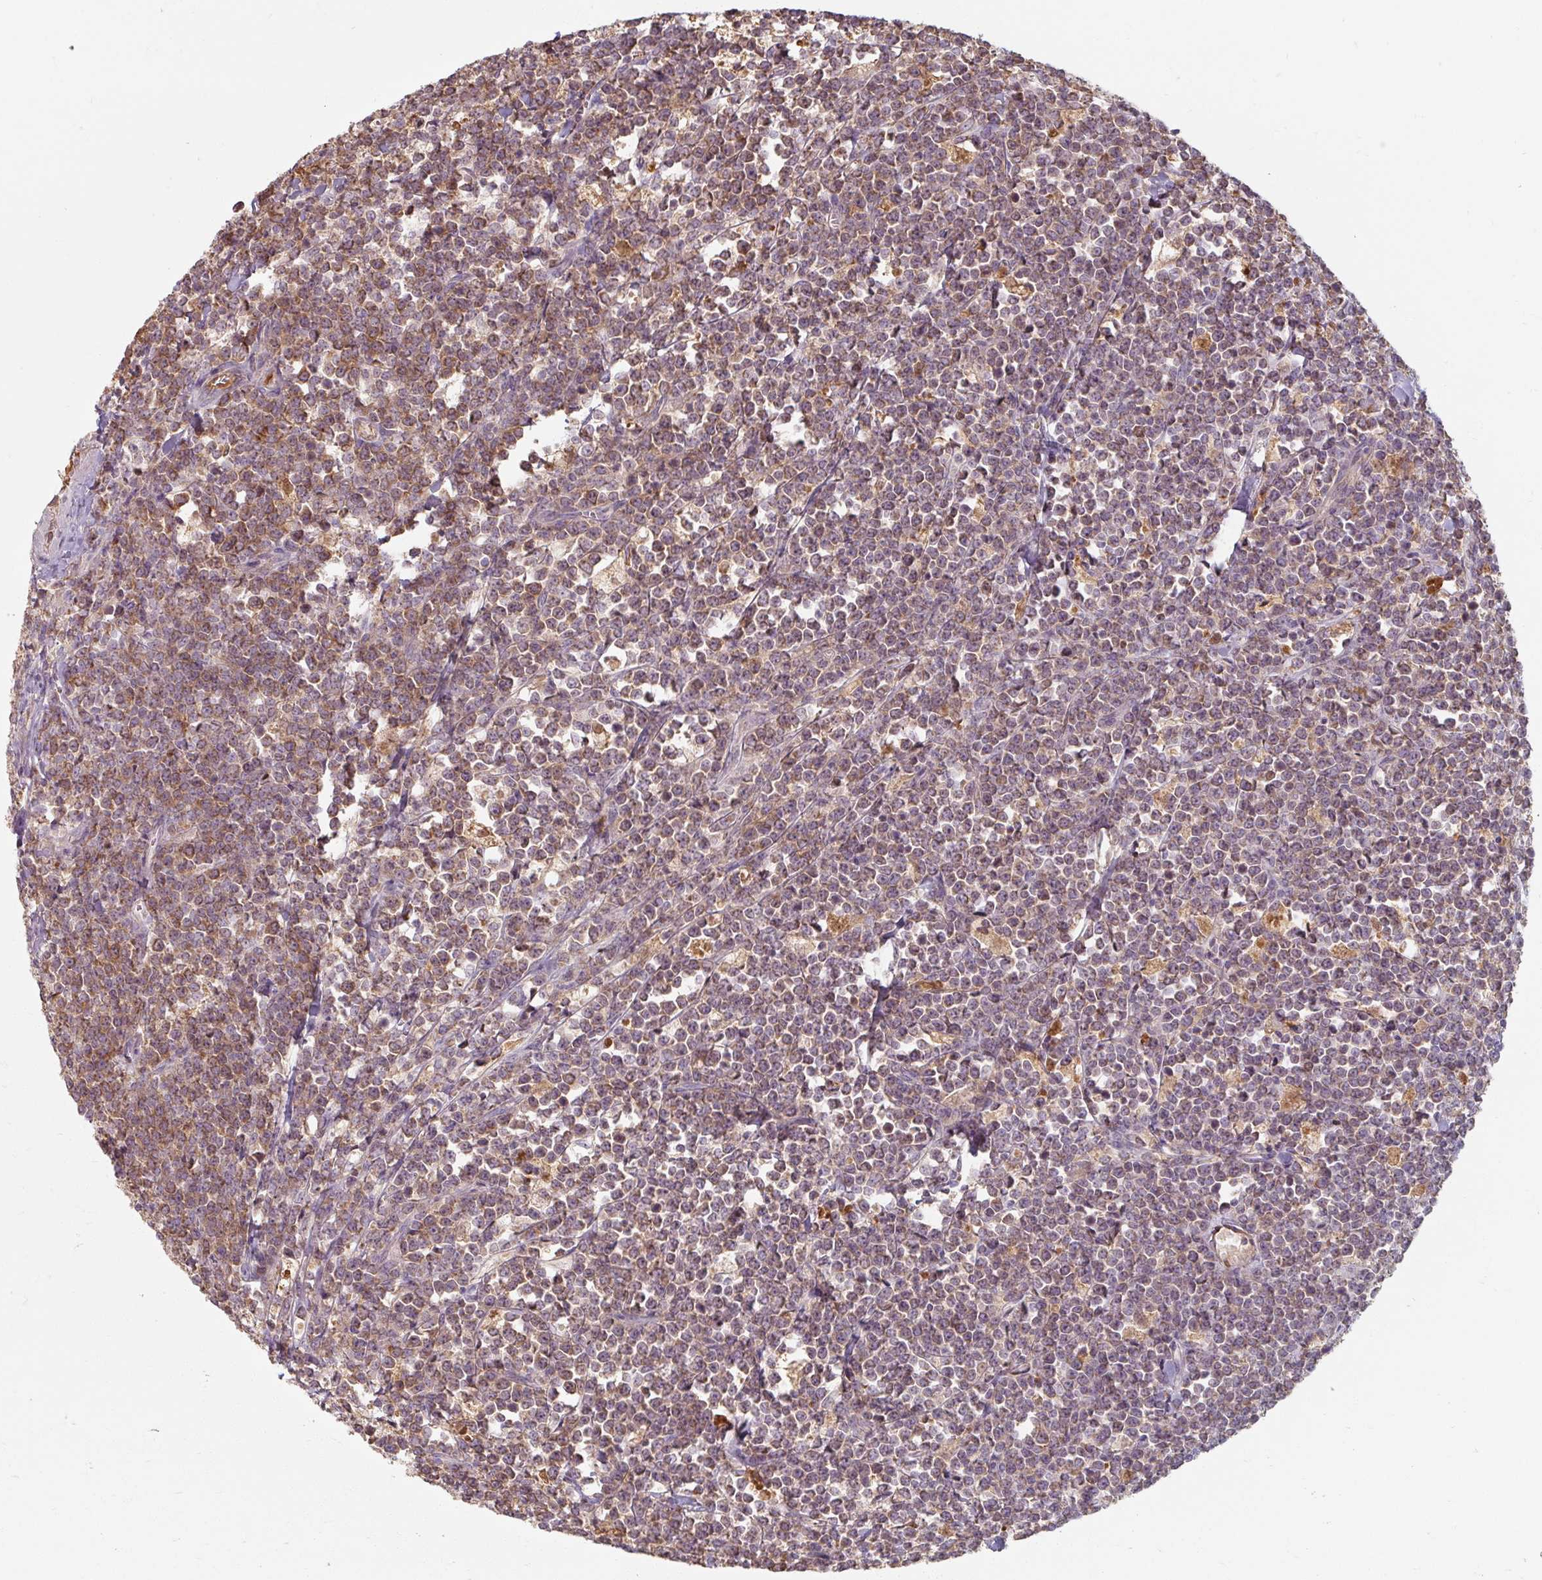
{"staining": {"intensity": "moderate", "quantity": ">75%", "location": "cytoplasmic/membranous,nuclear"}, "tissue": "lymphoma", "cell_type": "Tumor cells", "image_type": "cancer", "snomed": [{"axis": "morphology", "description": "Malignant lymphoma, non-Hodgkin's type, High grade"}, {"axis": "topography", "description": "Small intestine"}, {"axis": "topography", "description": "Colon"}], "caption": "IHC (DAB) staining of lymphoma displays moderate cytoplasmic/membranous and nuclear protein staining in approximately >75% of tumor cells.", "gene": "TSEN54", "patient": {"sex": "male", "age": 8}}